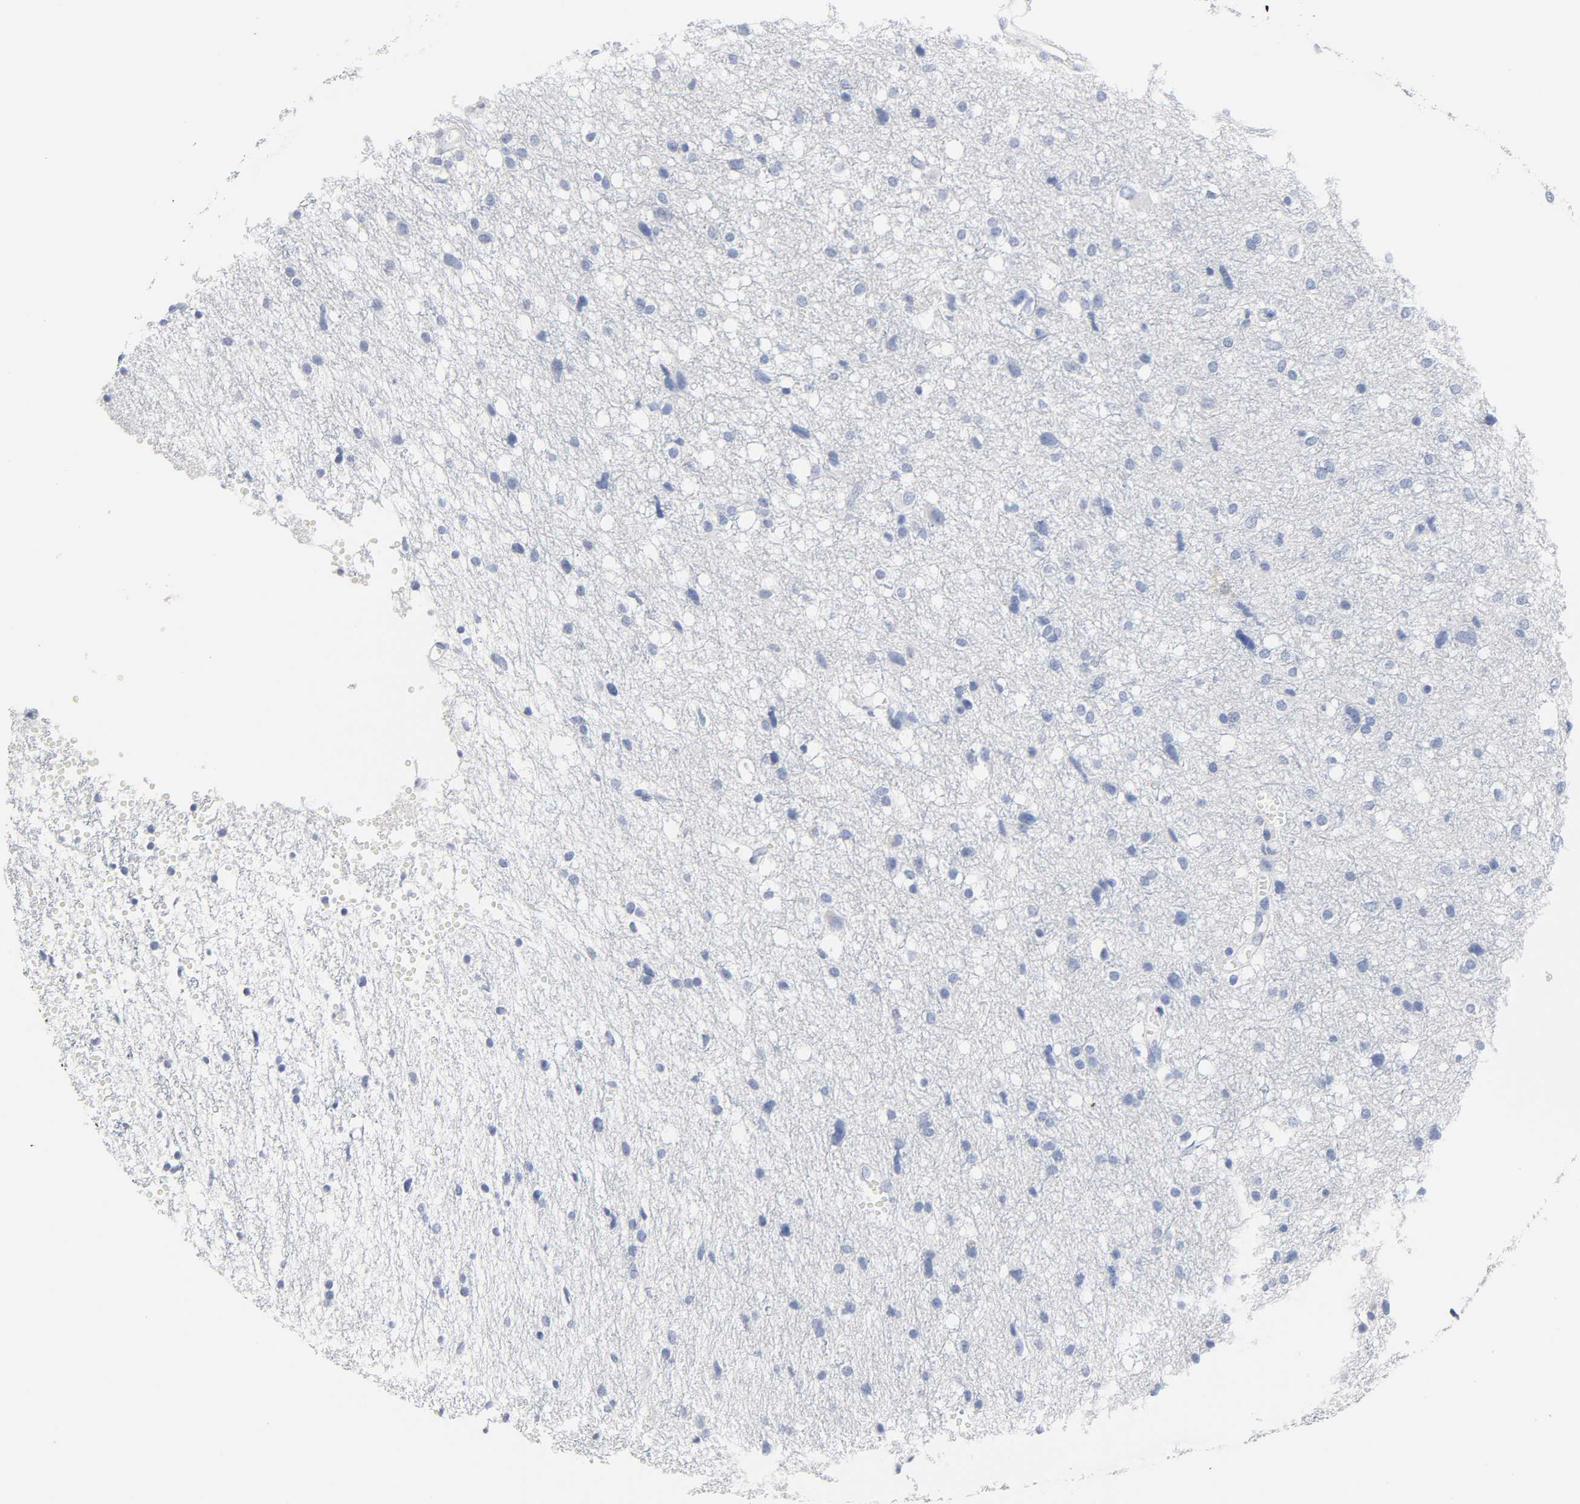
{"staining": {"intensity": "negative", "quantity": "none", "location": "none"}, "tissue": "glioma", "cell_type": "Tumor cells", "image_type": "cancer", "snomed": [{"axis": "morphology", "description": "Glioma, malignant, High grade"}, {"axis": "topography", "description": "Brain"}], "caption": "This is an immunohistochemistry (IHC) micrograph of malignant glioma (high-grade). There is no staining in tumor cells.", "gene": "ACP3", "patient": {"sex": "female", "age": 59}}